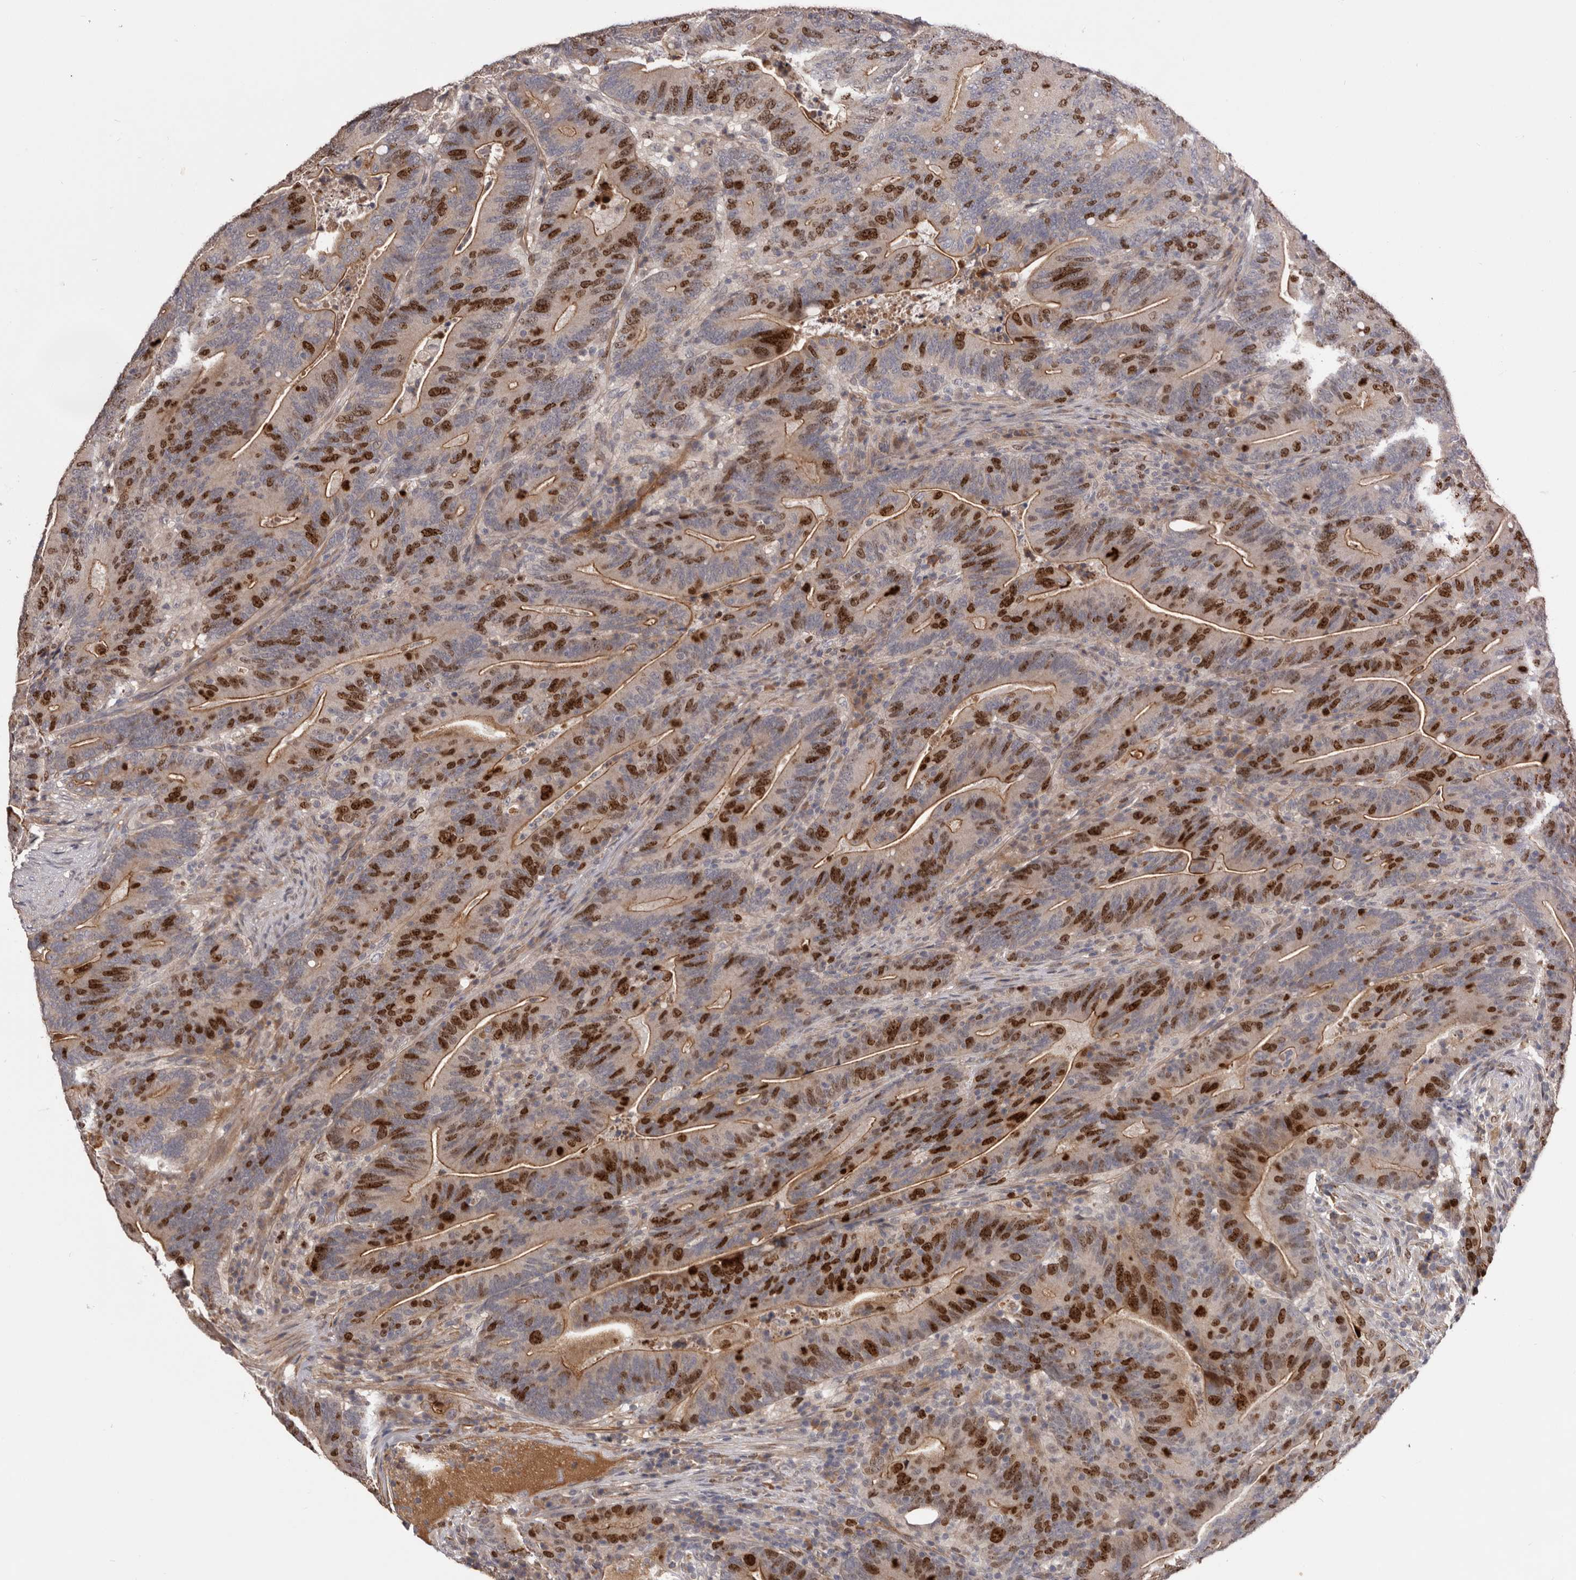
{"staining": {"intensity": "strong", "quantity": "25%-75%", "location": "nuclear"}, "tissue": "colorectal cancer", "cell_type": "Tumor cells", "image_type": "cancer", "snomed": [{"axis": "morphology", "description": "Adenocarcinoma, NOS"}, {"axis": "topography", "description": "Colon"}], "caption": "Strong nuclear protein expression is appreciated in about 25%-75% of tumor cells in colorectal cancer (adenocarcinoma).", "gene": "CDCA8", "patient": {"sex": "female", "age": 66}}